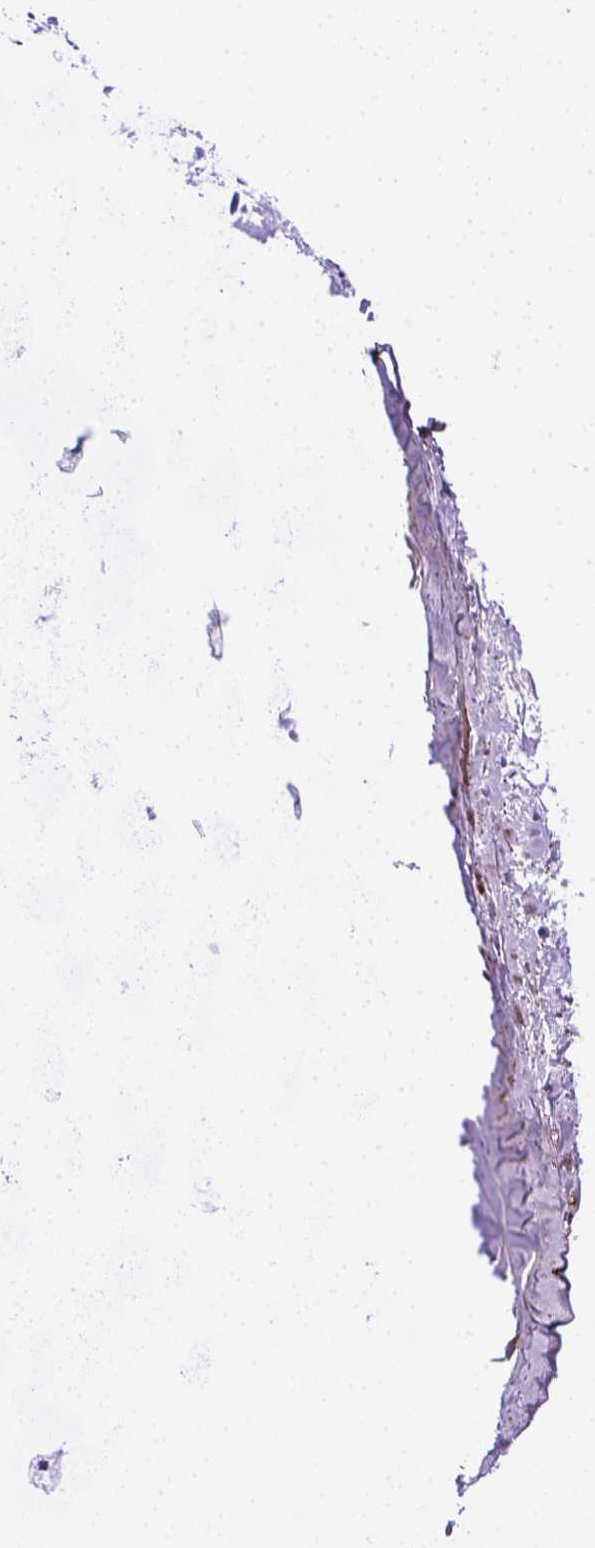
{"staining": {"intensity": "negative", "quantity": "none", "location": "none"}, "tissue": "soft tissue", "cell_type": "Chondrocytes", "image_type": "normal", "snomed": [{"axis": "morphology", "description": "Normal tissue, NOS"}, {"axis": "morphology", "description": "Squamous cell carcinoma, NOS"}, {"axis": "topography", "description": "Cartilage tissue"}, {"axis": "topography", "description": "Bronchus"}, {"axis": "topography", "description": "Lung"}], "caption": "This image is of normal soft tissue stained with immunohistochemistry to label a protein in brown with the nuclei are counter-stained blue. There is no expression in chondrocytes.", "gene": "APOE", "patient": {"sex": "male", "age": 66}}